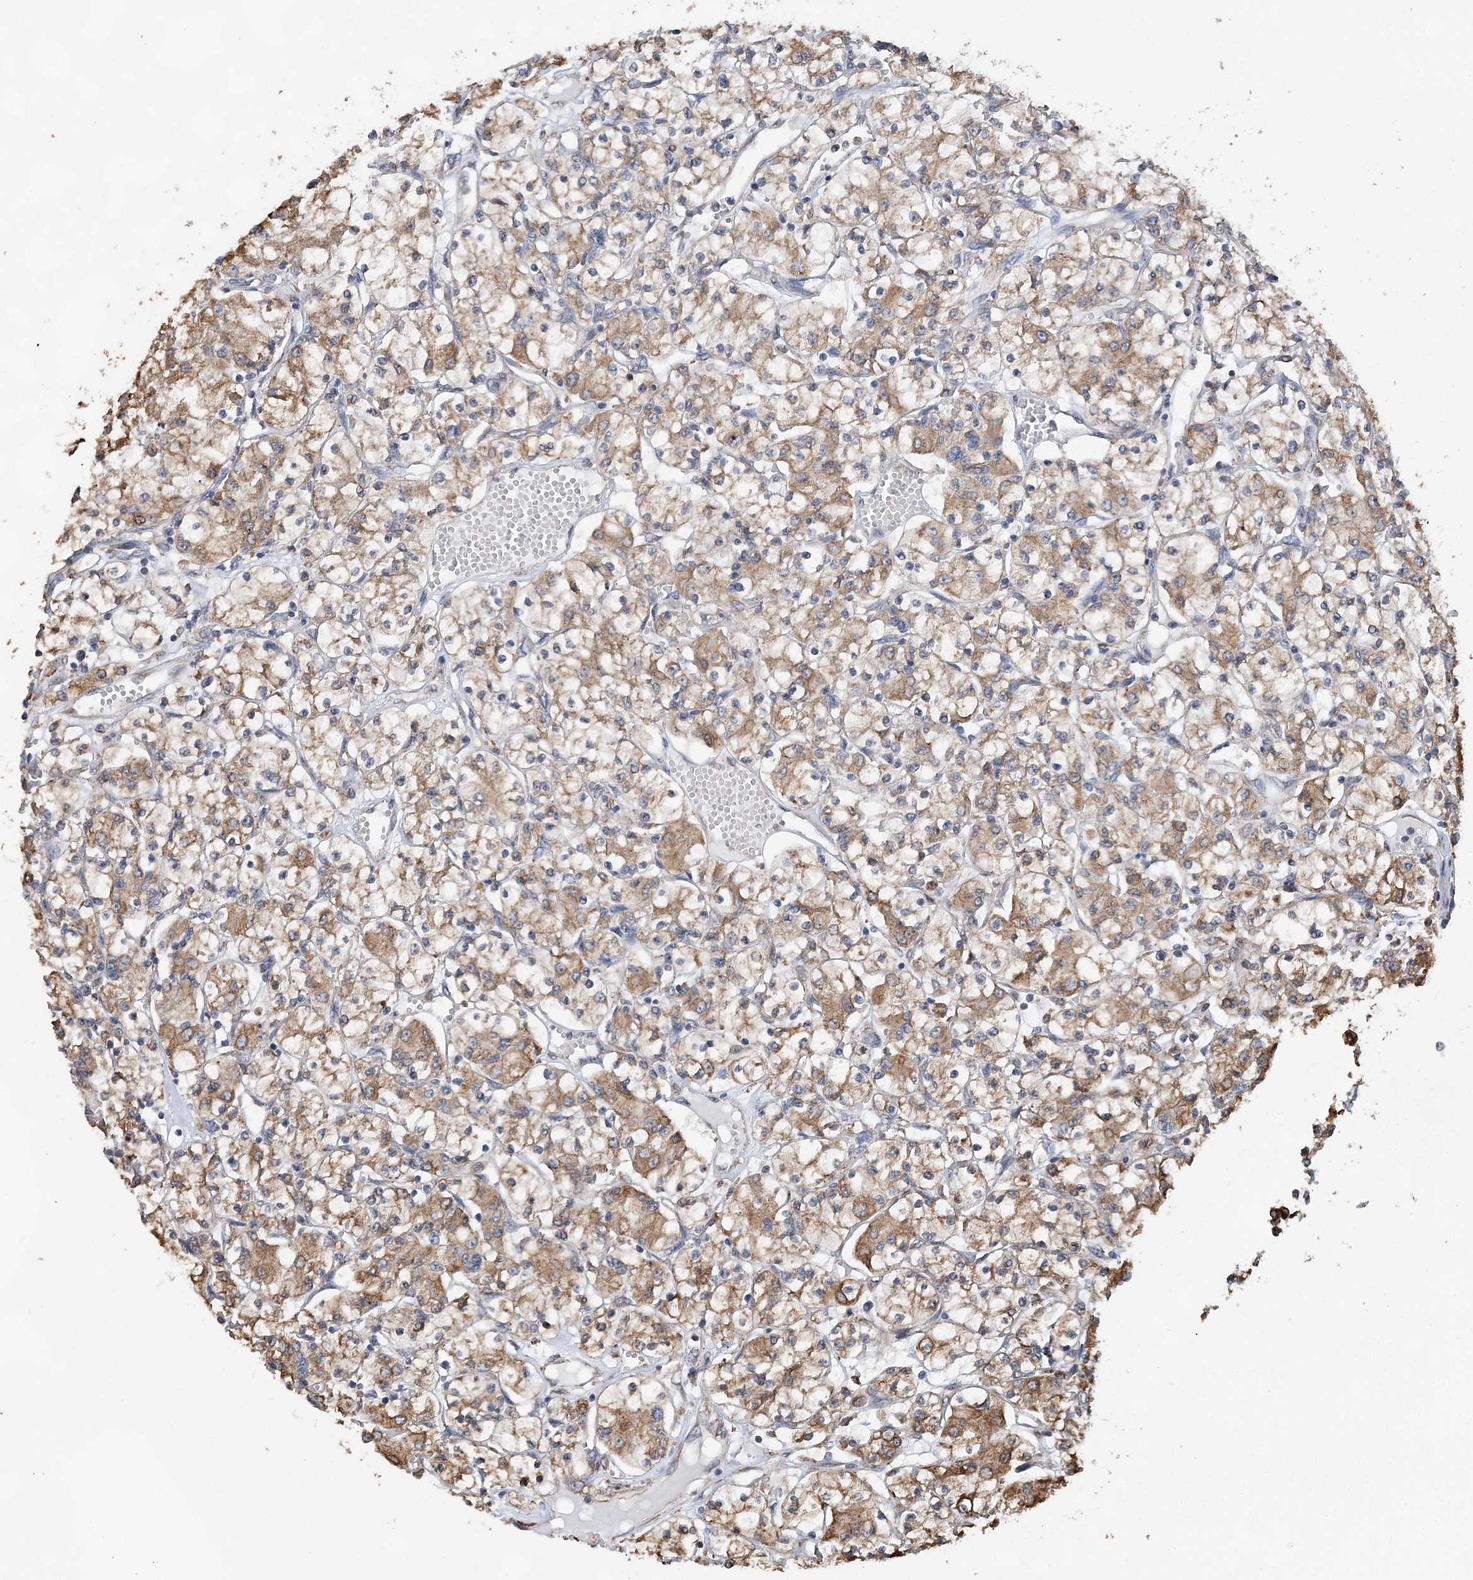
{"staining": {"intensity": "moderate", "quantity": ">75%", "location": "cytoplasmic/membranous"}, "tissue": "renal cancer", "cell_type": "Tumor cells", "image_type": "cancer", "snomed": [{"axis": "morphology", "description": "Adenocarcinoma, NOS"}, {"axis": "topography", "description": "Kidney"}], "caption": "Renal cancer tissue reveals moderate cytoplasmic/membranous expression in approximately >75% of tumor cells, visualized by immunohistochemistry. Using DAB (brown) and hematoxylin (blue) stains, captured at high magnification using brightfield microscopy.", "gene": "WDR12", "patient": {"sex": "female", "age": 59}}